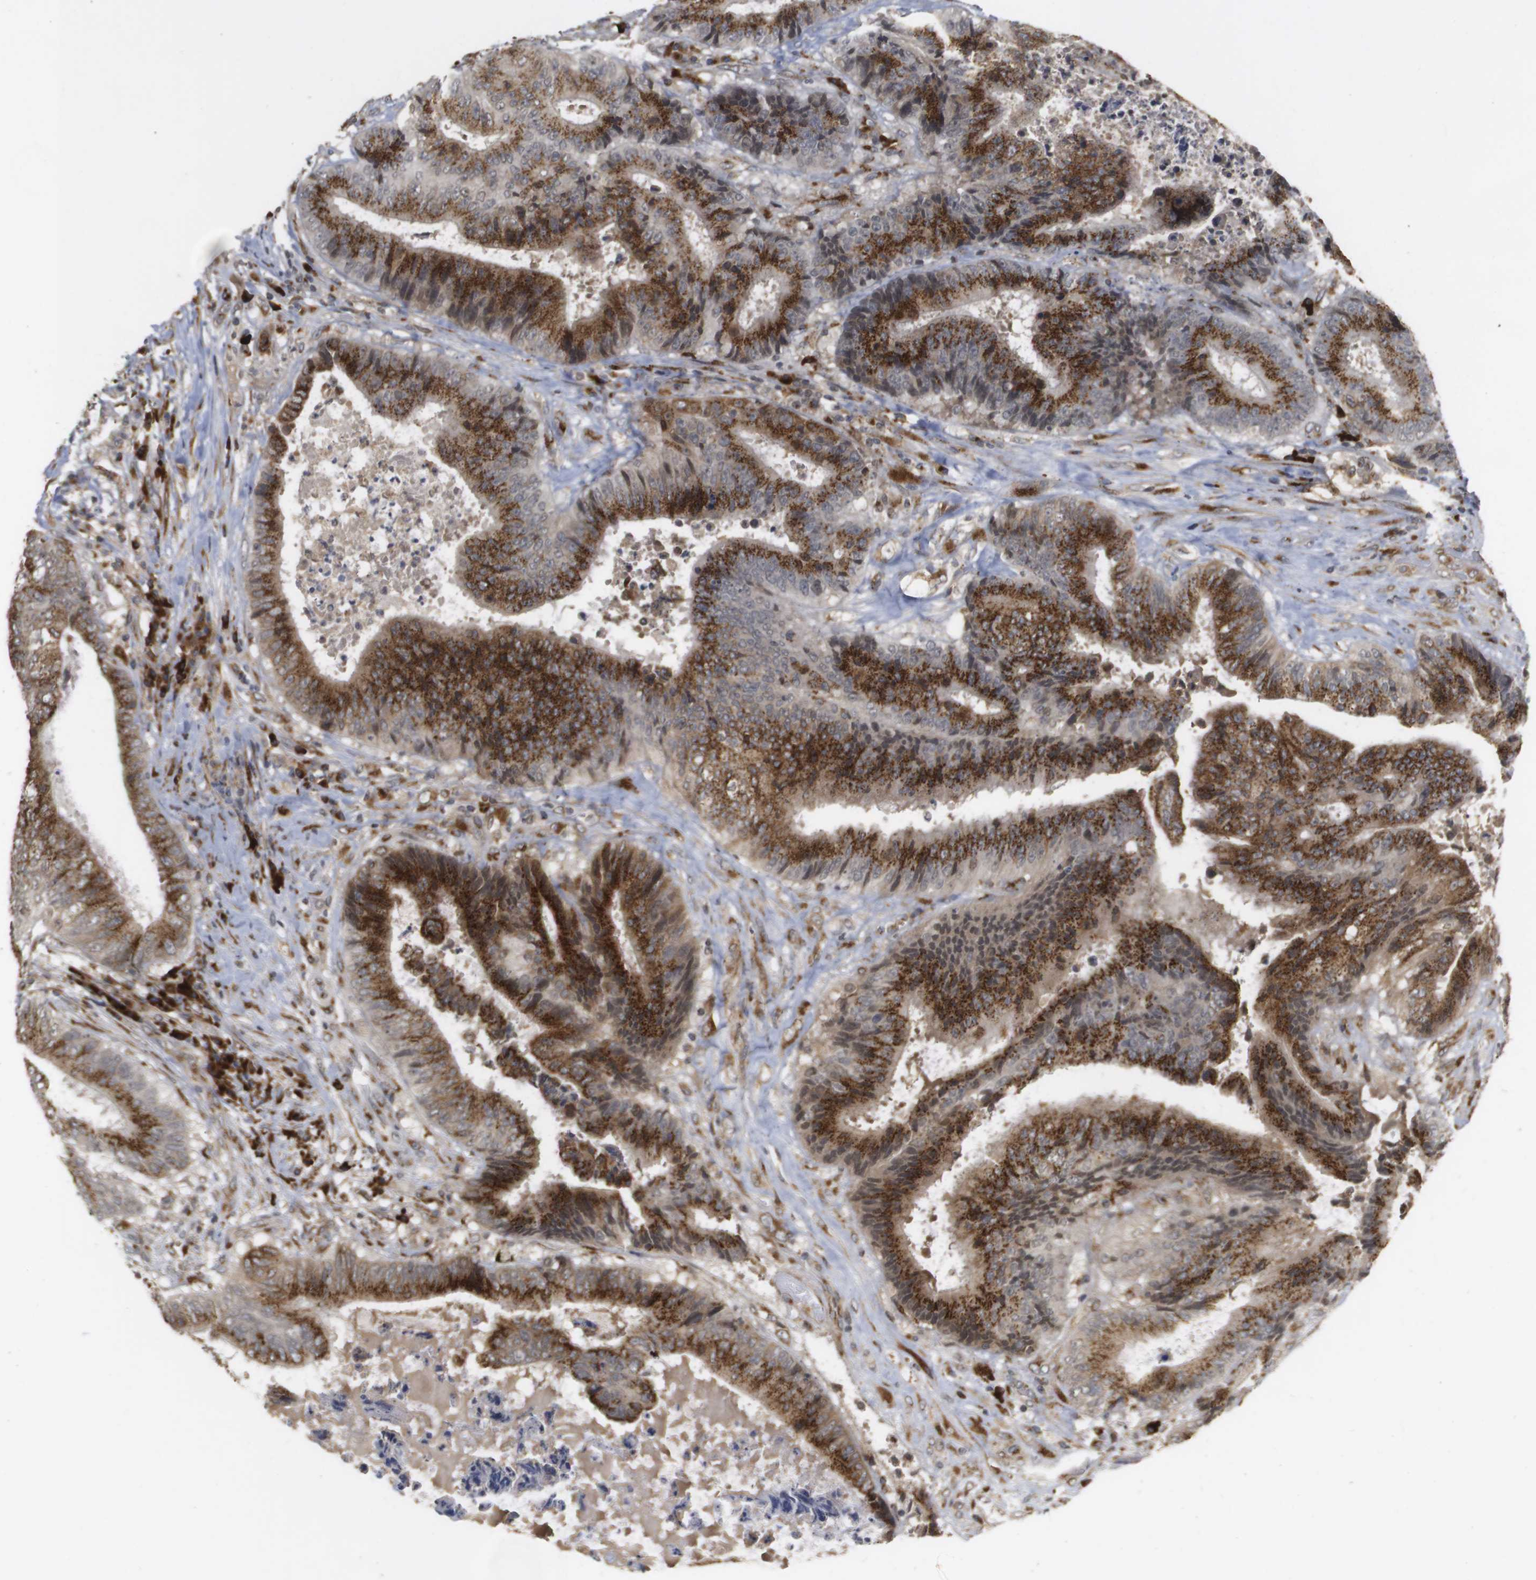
{"staining": {"intensity": "strong", "quantity": ">75%", "location": "cytoplasmic/membranous"}, "tissue": "colorectal cancer", "cell_type": "Tumor cells", "image_type": "cancer", "snomed": [{"axis": "morphology", "description": "Adenocarcinoma, NOS"}, {"axis": "topography", "description": "Rectum"}], "caption": "Protein positivity by immunohistochemistry (IHC) displays strong cytoplasmic/membranous staining in about >75% of tumor cells in colorectal adenocarcinoma.", "gene": "ZFPL1", "patient": {"sex": "male", "age": 72}}